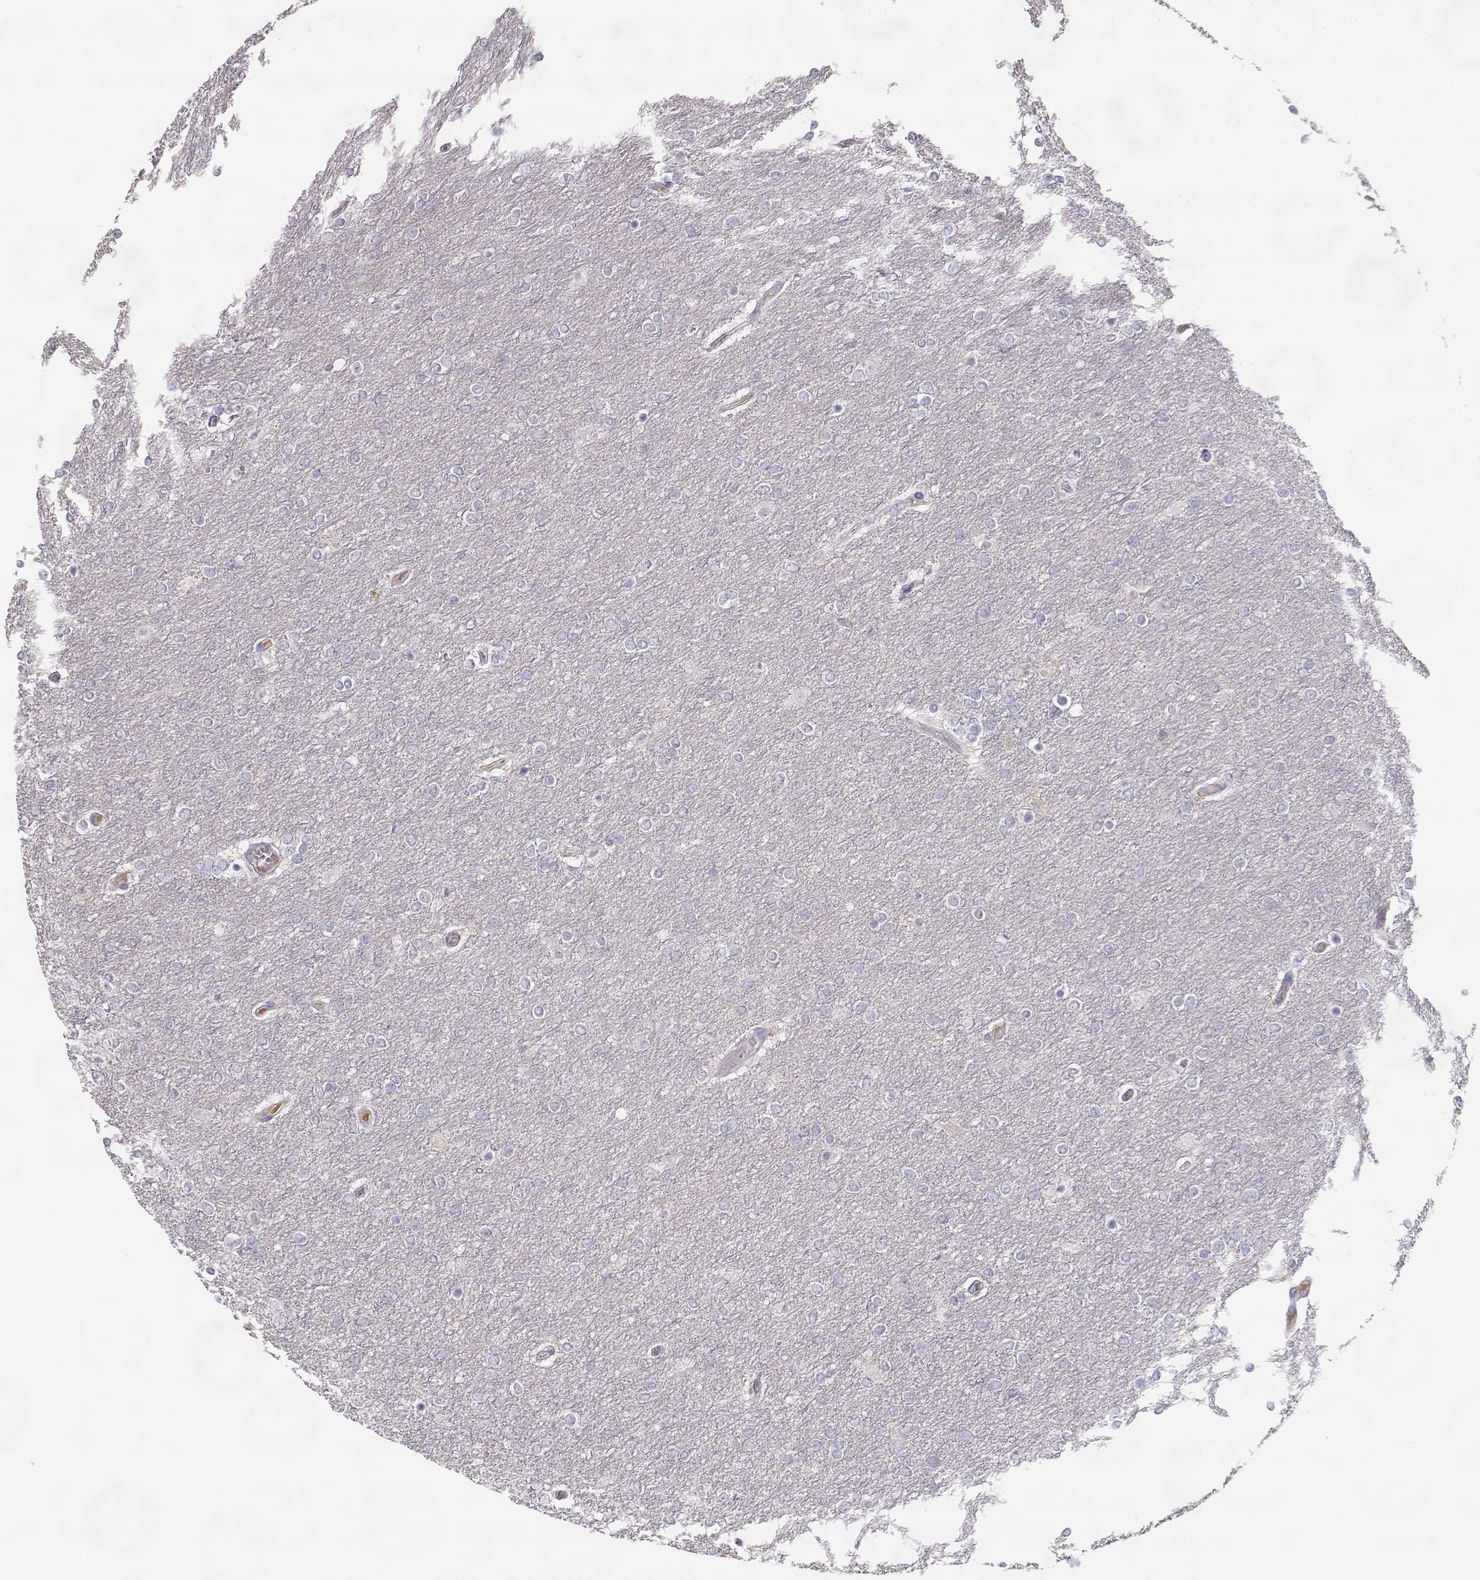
{"staining": {"intensity": "negative", "quantity": "none", "location": "none"}, "tissue": "glioma", "cell_type": "Tumor cells", "image_type": "cancer", "snomed": [{"axis": "morphology", "description": "Glioma, malignant, High grade"}, {"axis": "topography", "description": "Brain"}], "caption": "Immunohistochemical staining of human glioma demonstrates no significant positivity in tumor cells. Brightfield microscopy of IHC stained with DAB (3,3'-diaminobenzidine) (brown) and hematoxylin (blue), captured at high magnification.", "gene": "SLCO6A1", "patient": {"sex": "female", "age": 61}}